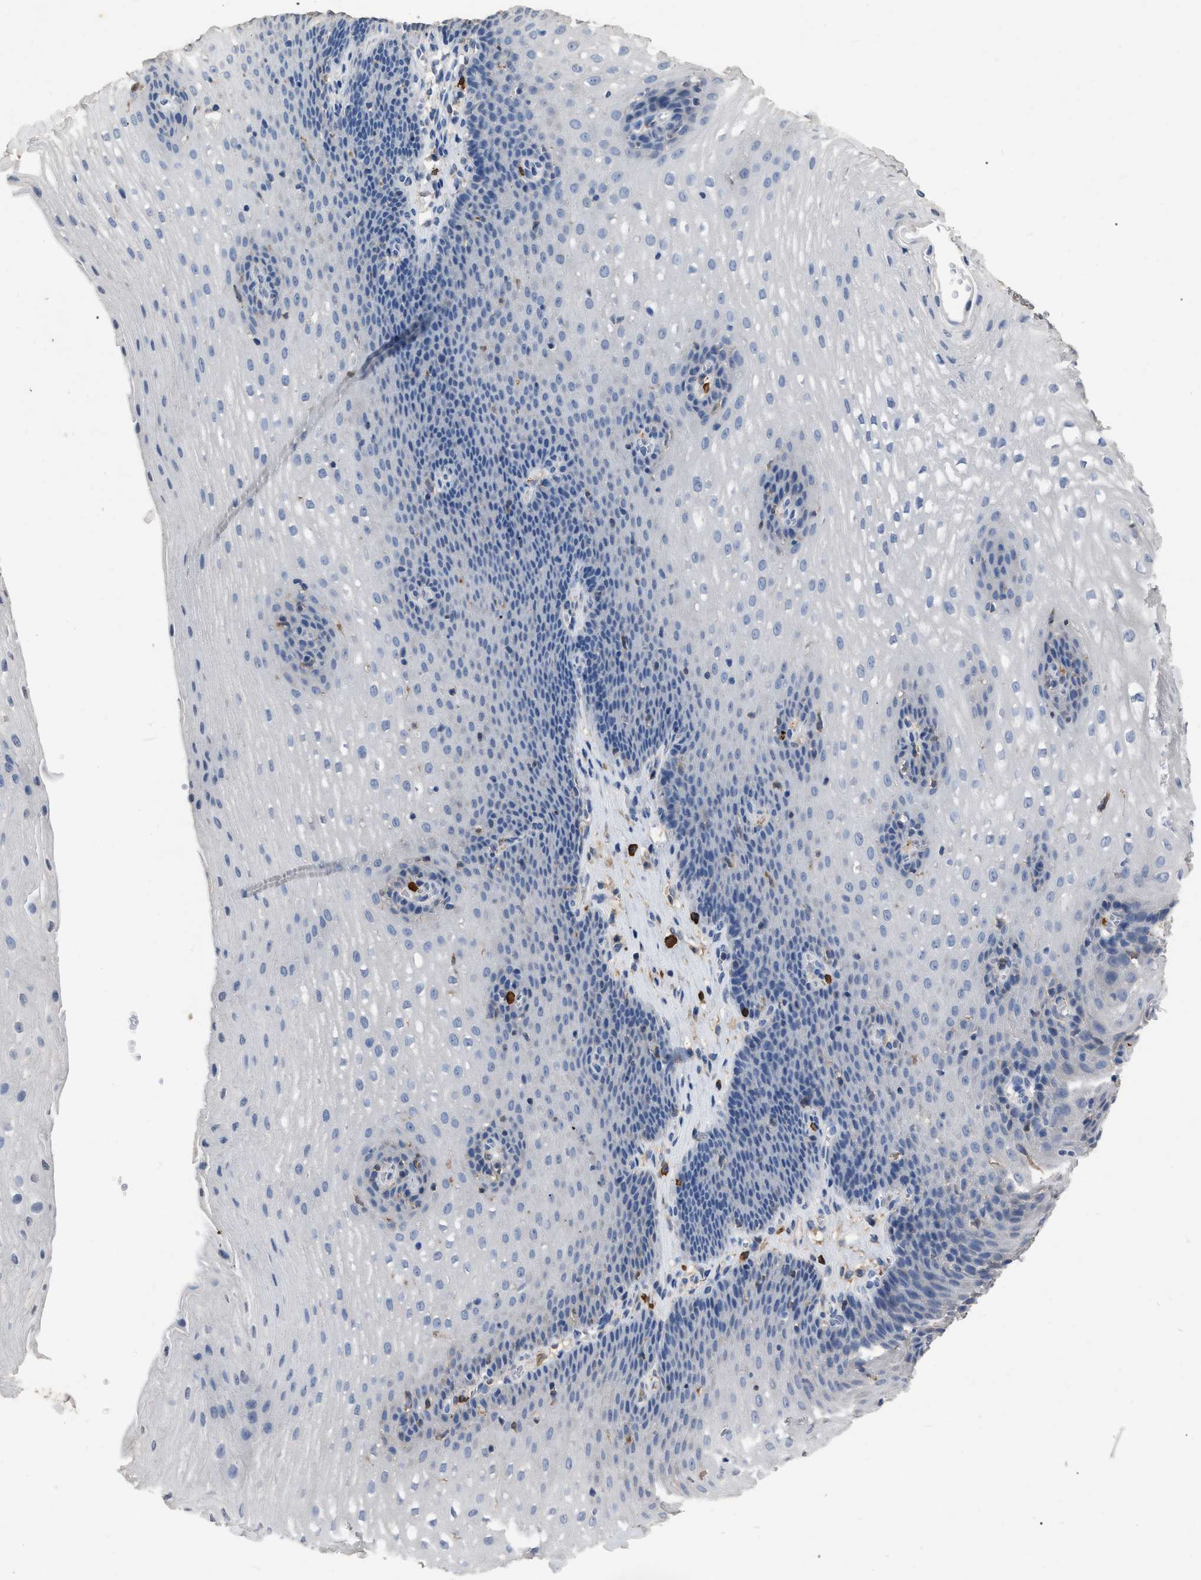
{"staining": {"intensity": "negative", "quantity": "none", "location": "none"}, "tissue": "esophagus", "cell_type": "Squamous epithelial cells", "image_type": "normal", "snomed": [{"axis": "morphology", "description": "Normal tissue, NOS"}, {"axis": "topography", "description": "Esophagus"}], "caption": "The micrograph reveals no significant staining in squamous epithelial cells of esophagus.", "gene": "HABP2", "patient": {"sex": "male", "age": 48}}